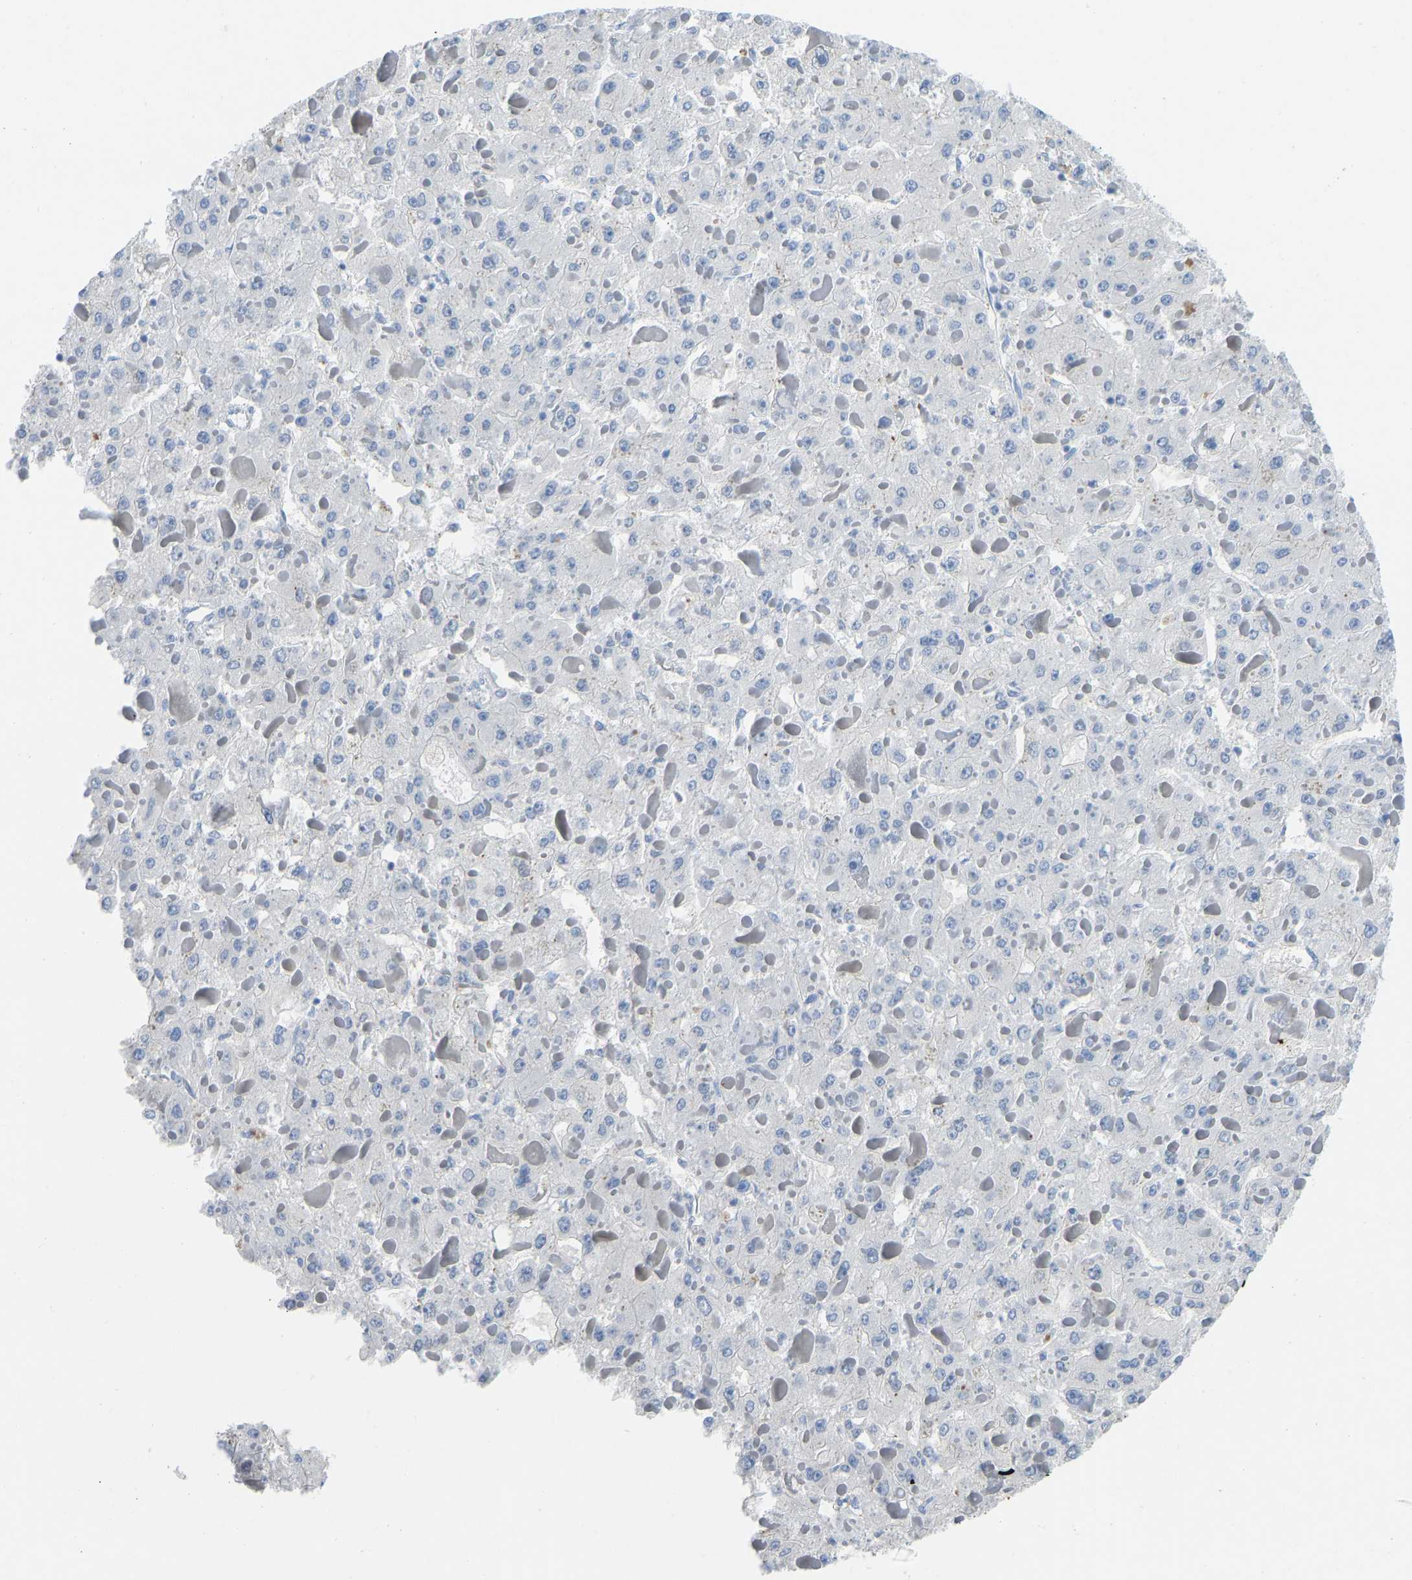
{"staining": {"intensity": "negative", "quantity": "none", "location": "none"}, "tissue": "liver cancer", "cell_type": "Tumor cells", "image_type": "cancer", "snomed": [{"axis": "morphology", "description": "Carcinoma, Hepatocellular, NOS"}, {"axis": "topography", "description": "Liver"}], "caption": "Immunohistochemistry of liver cancer shows no expression in tumor cells.", "gene": "NDRG3", "patient": {"sex": "female", "age": 73}}